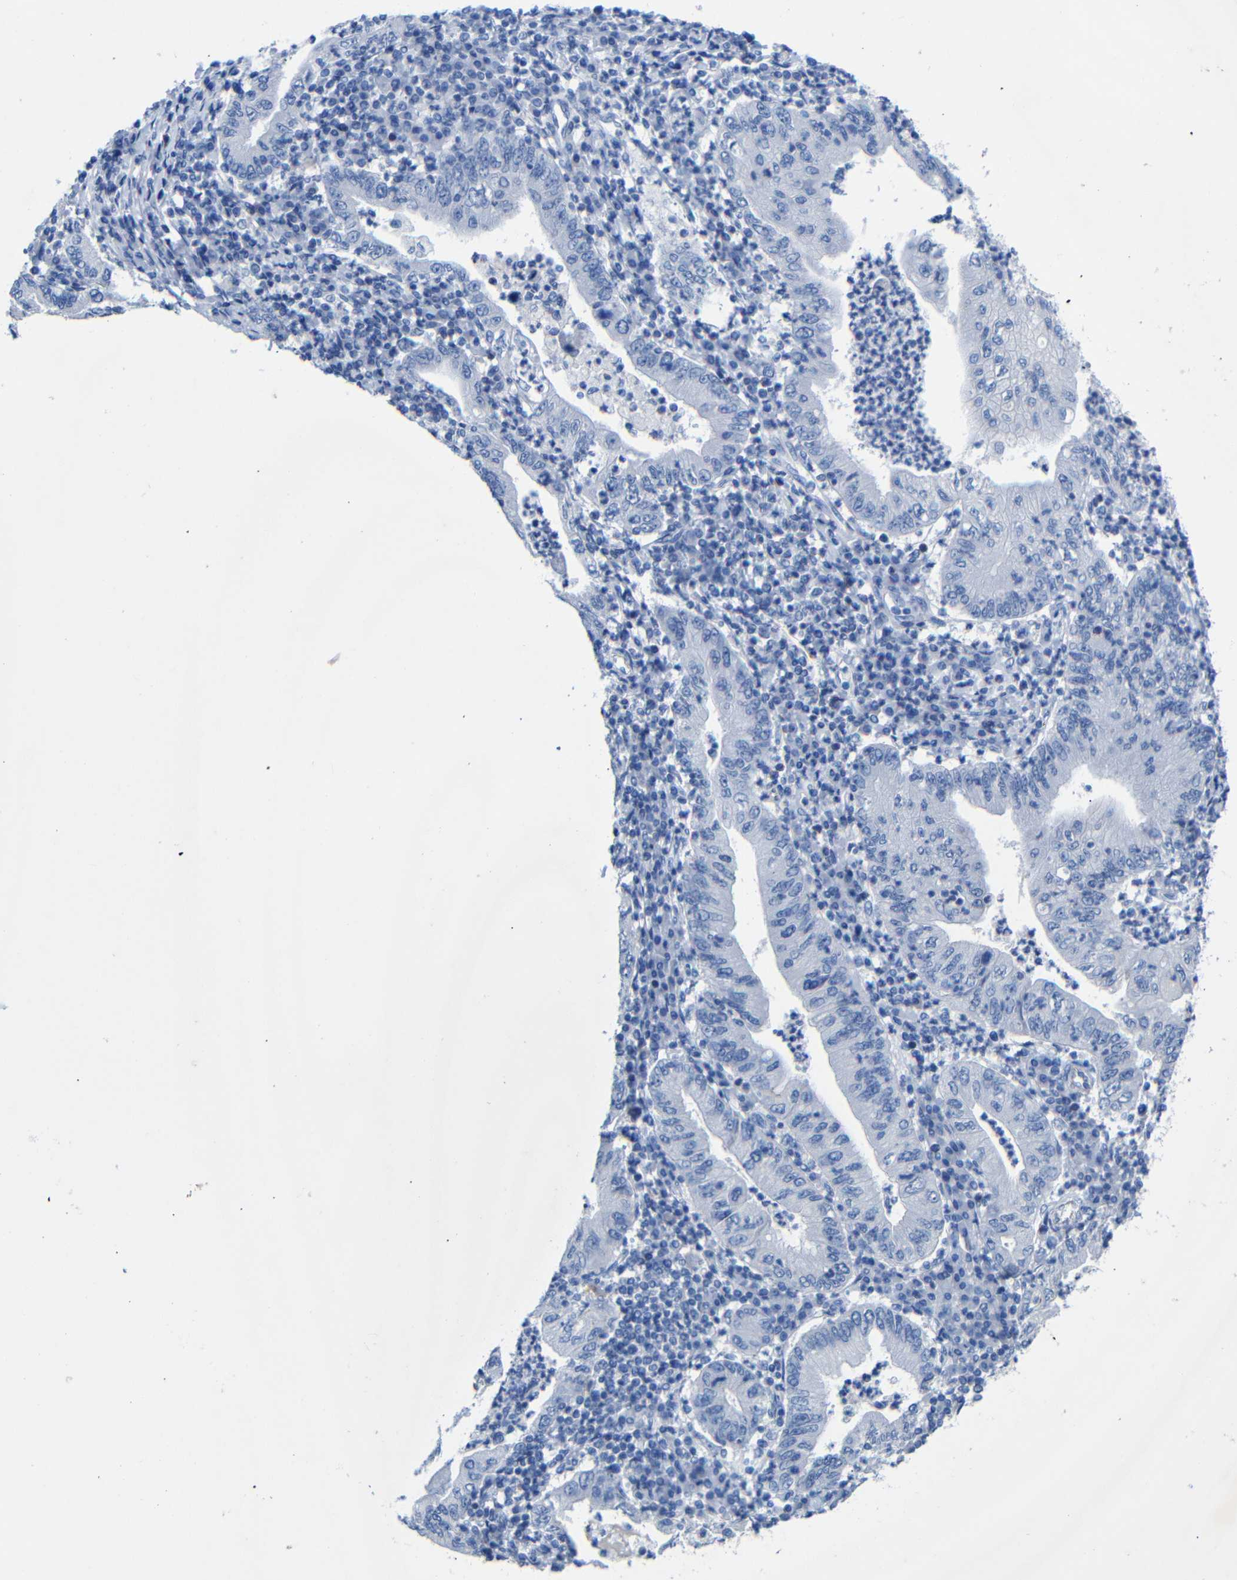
{"staining": {"intensity": "negative", "quantity": "none", "location": "none"}, "tissue": "stomach cancer", "cell_type": "Tumor cells", "image_type": "cancer", "snomed": [{"axis": "morphology", "description": "Normal tissue, NOS"}, {"axis": "morphology", "description": "Adenocarcinoma, NOS"}, {"axis": "topography", "description": "Esophagus"}, {"axis": "topography", "description": "Stomach, upper"}, {"axis": "topography", "description": "Peripheral nerve tissue"}], "caption": "This micrograph is of adenocarcinoma (stomach) stained with immunohistochemistry to label a protein in brown with the nuclei are counter-stained blue. There is no staining in tumor cells.", "gene": "CGNL1", "patient": {"sex": "male", "age": 62}}